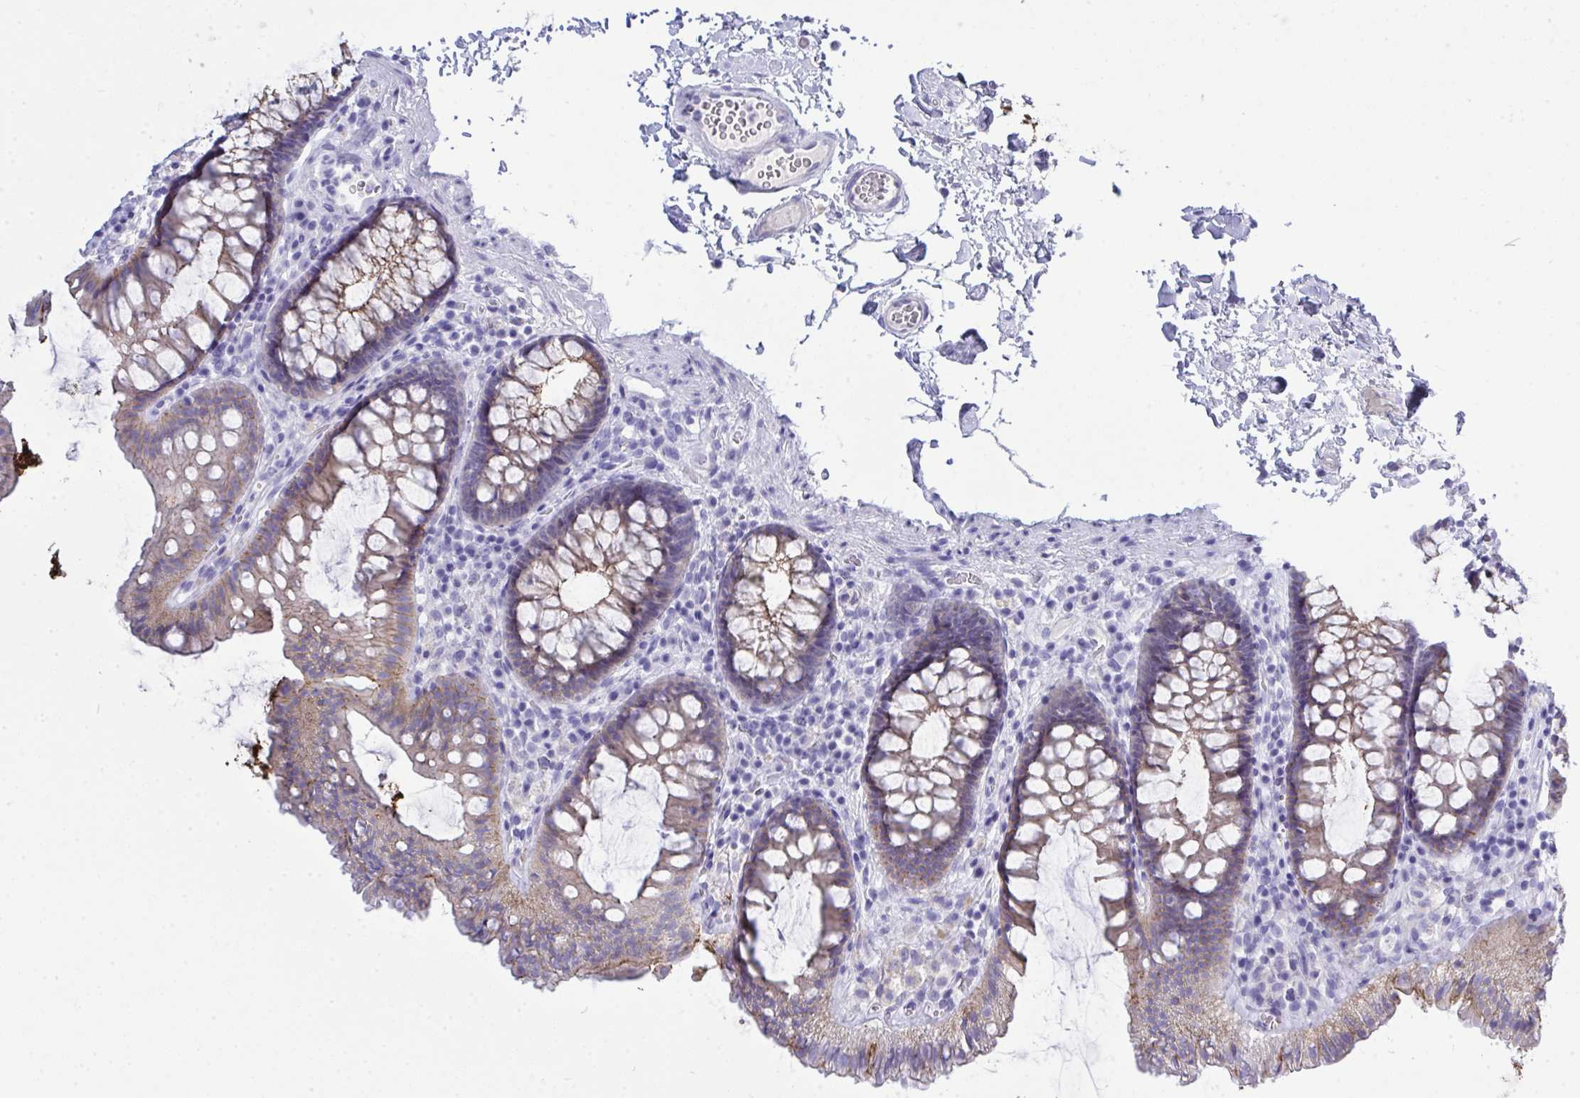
{"staining": {"intensity": "negative", "quantity": "none", "location": "none"}, "tissue": "colon", "cell_type": "Endothelial cells", "image_type": "normal", "snomed": [{"axis": "morphology", "description": "Normal tissue, NOS"}, {"axis": "topography", "description": "Colon"}, {"axis": "topography", "description": "Peripheral nerve tissue"}], "caption": "There is no significant positivity in endothelial cells of colon. Nuclei are stained in blue.", "gene": "GLB1L2", "patient": {"sex": "male", "age": 84}}